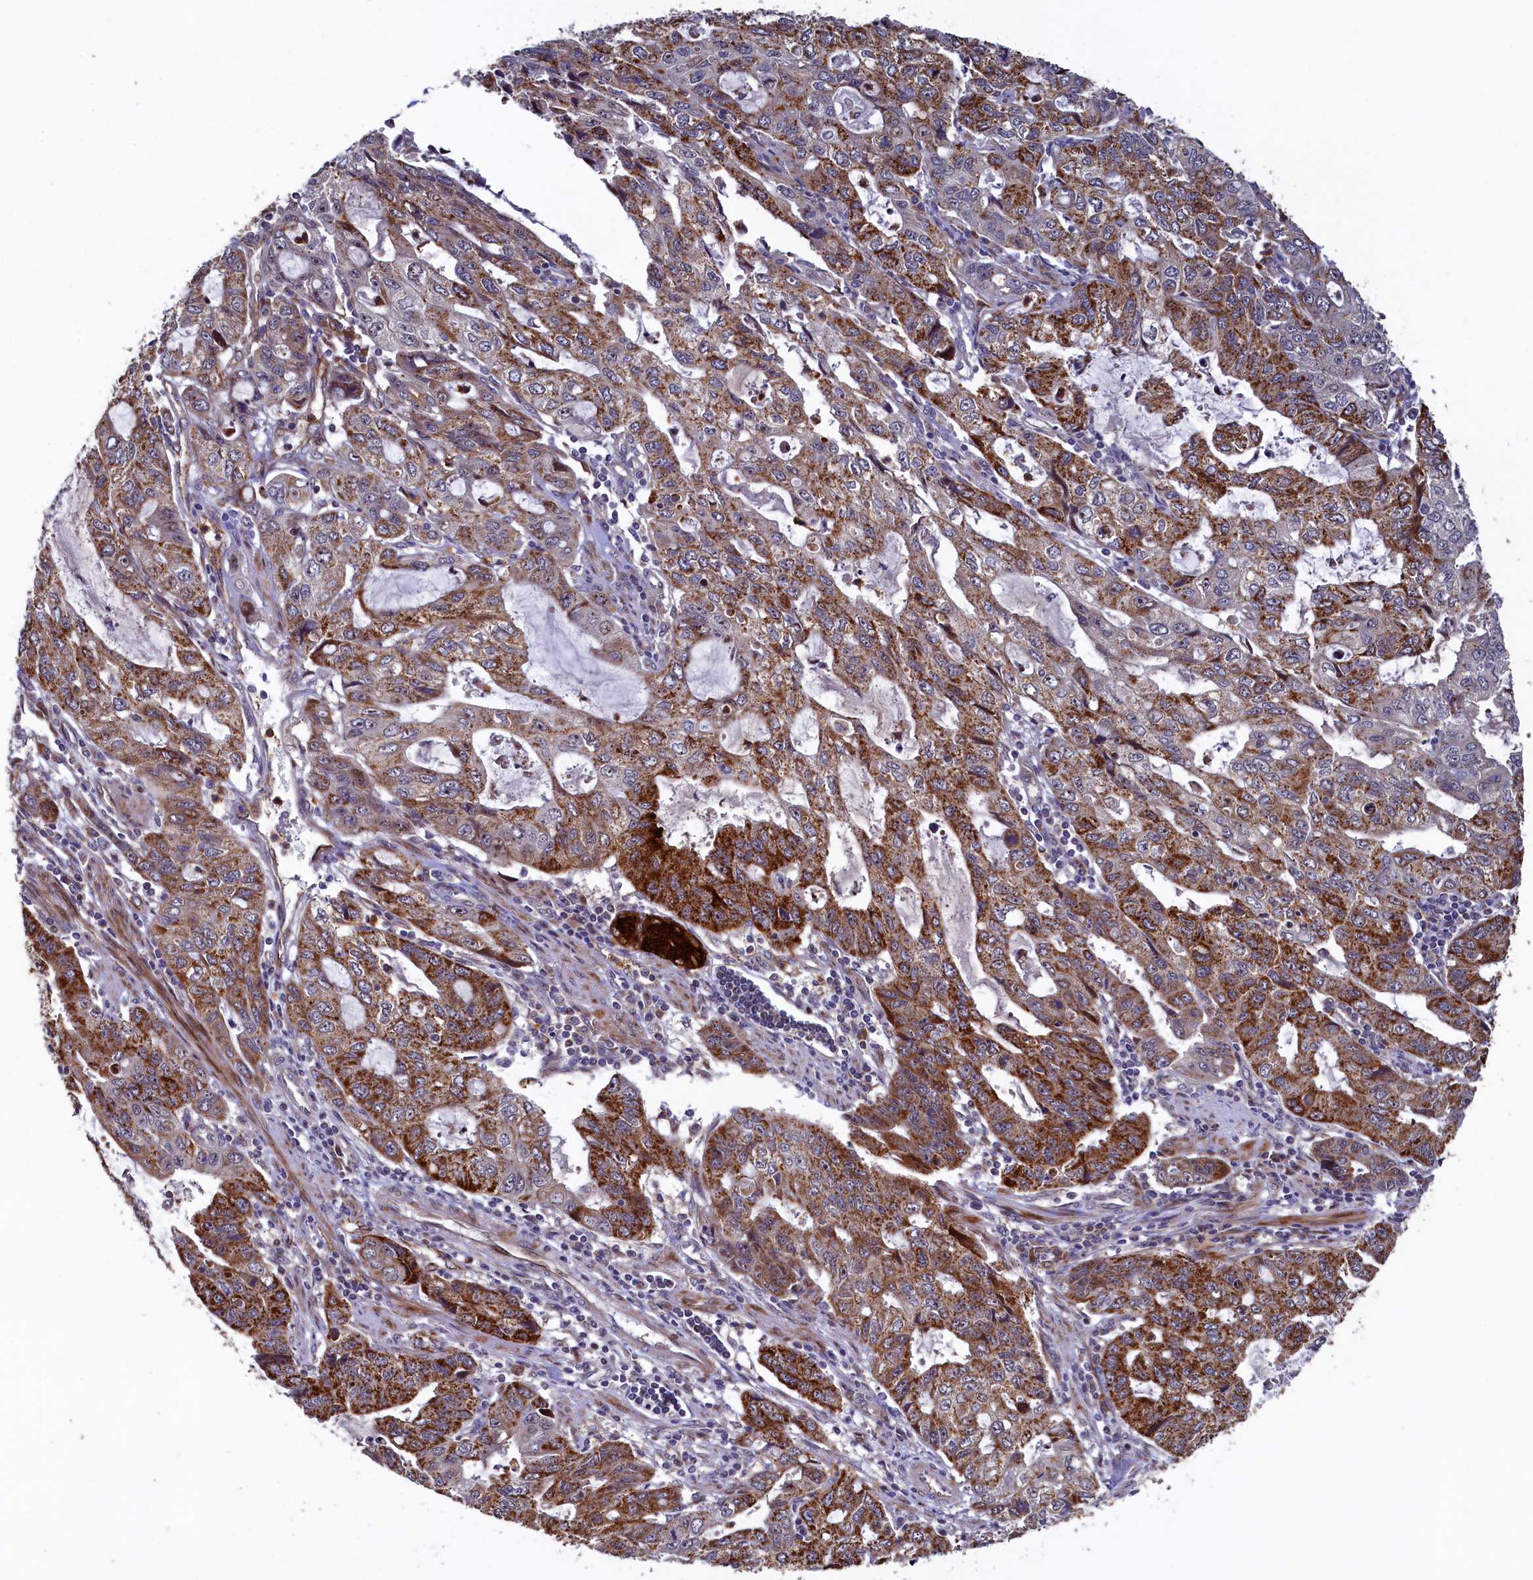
{"staining": {"intensity": "strong", "quantity": ">75%", "location": "cytoplasmic/membranous"}, "tissue": "stomach cancer", "cell_type": "Tumor cells", "image_type": "cancer", "snomed": [{"axis": "morphology", "description": "Adenocarcinoma, NOS"}, {"axis": "topography", "description": "Stomach, upper"}], "caption": "Immunohistochemical staining of human adenocarcinoma (stomach) demonstrates strong cytoplasmic/membranous protein expression in about >75% of tumor cells.", "gene": "PIK3C3", "patient": {"sex": "female", "age": 52}}